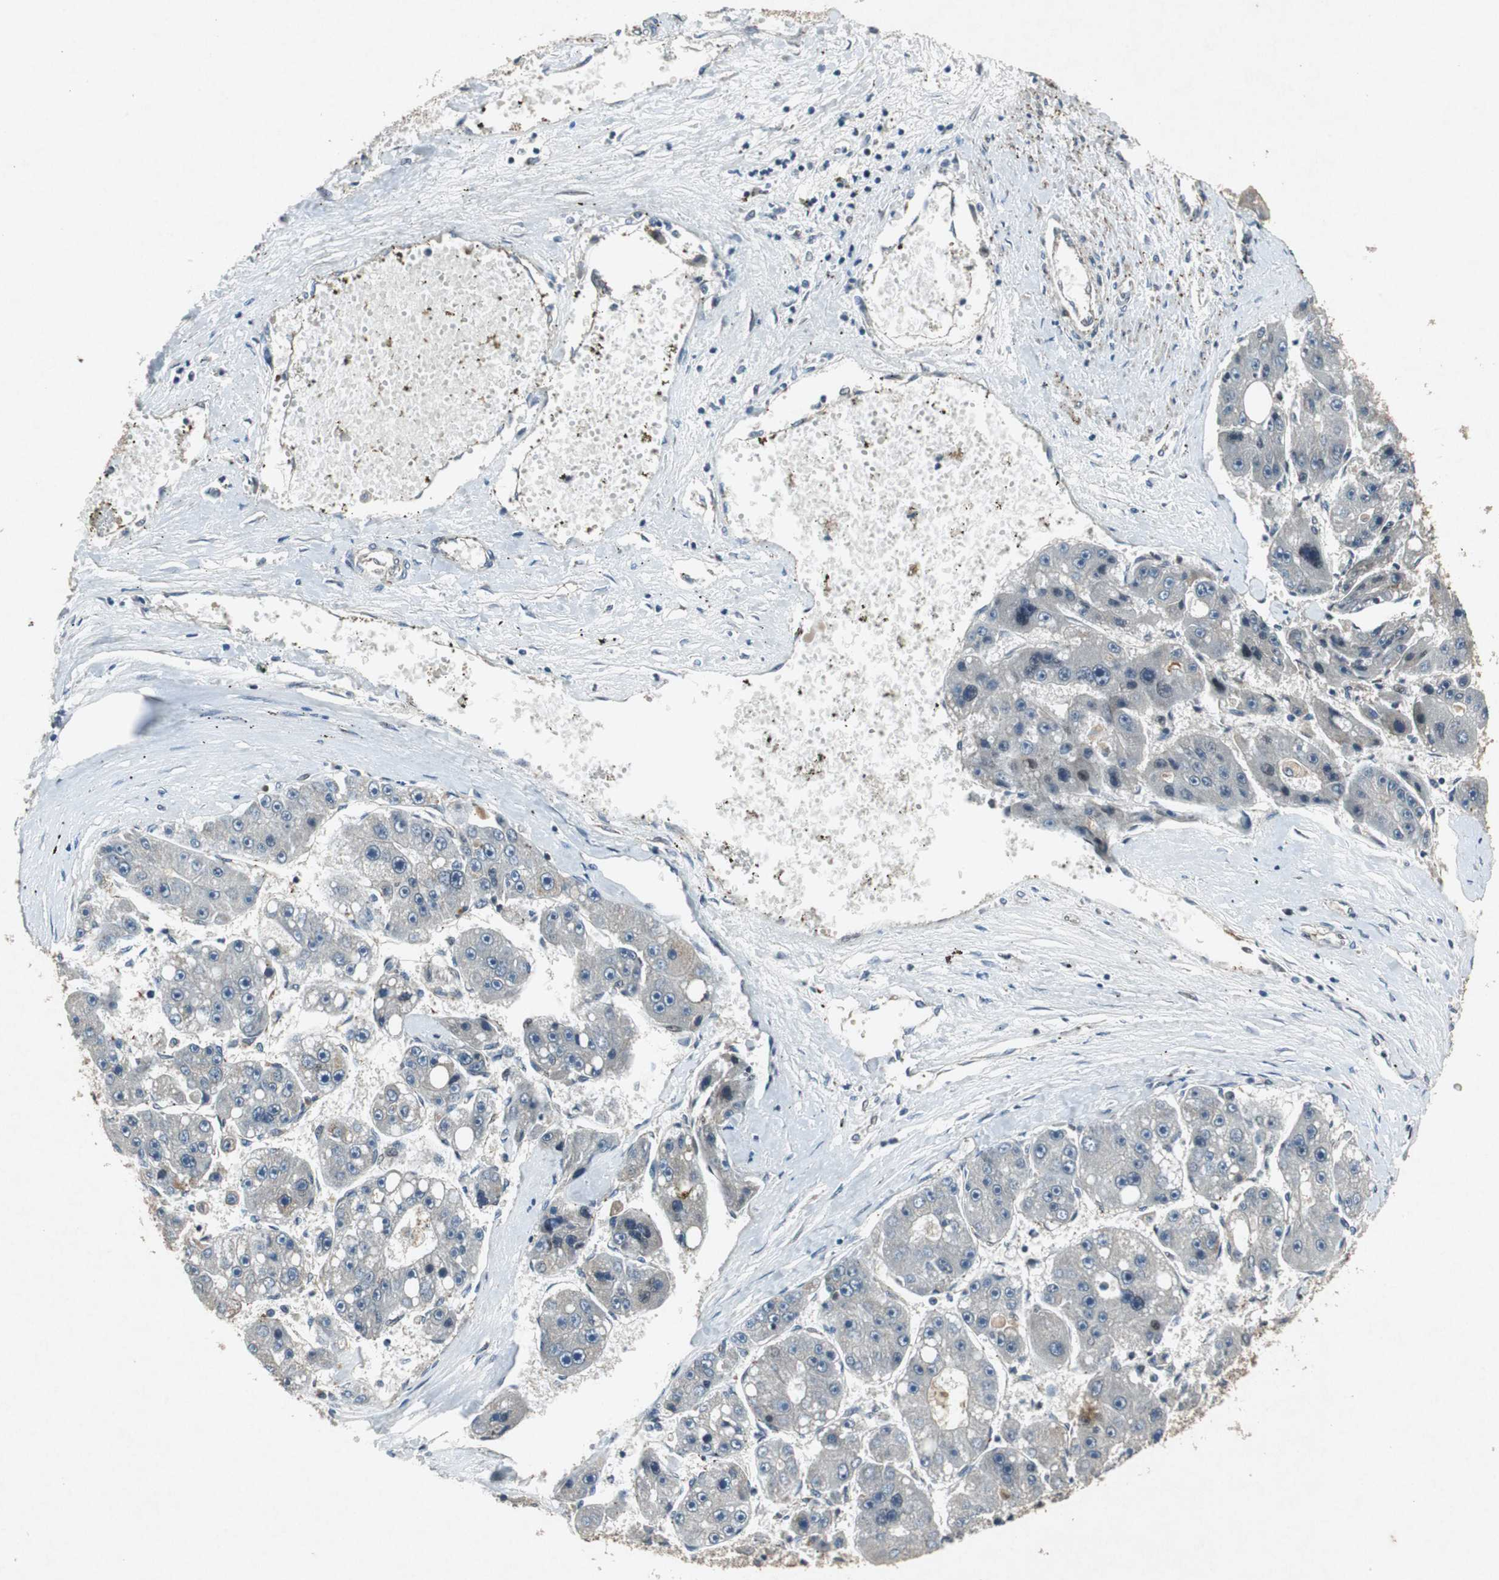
{"staining": {"intensity": "weak", "quantity": "<25%", "location": "cytoplasmic/membranous"}, "tissue": "liver cancer", "cell_type": "Tumor cells", "image_type": "cancer", "snomed": [{"axis": "morphology", "description": "Carcinoma, Hepatocellular, NOS"}, {"axis": "topography", "description": "Liver"}], "caption": "IHC image of human liver hepatocellular carcinoma stained for a protein (brown), which exhibits no staining in tumor cells.", "gene": "TUBA4A", "patient": {"sex": "female", "age": 61}}